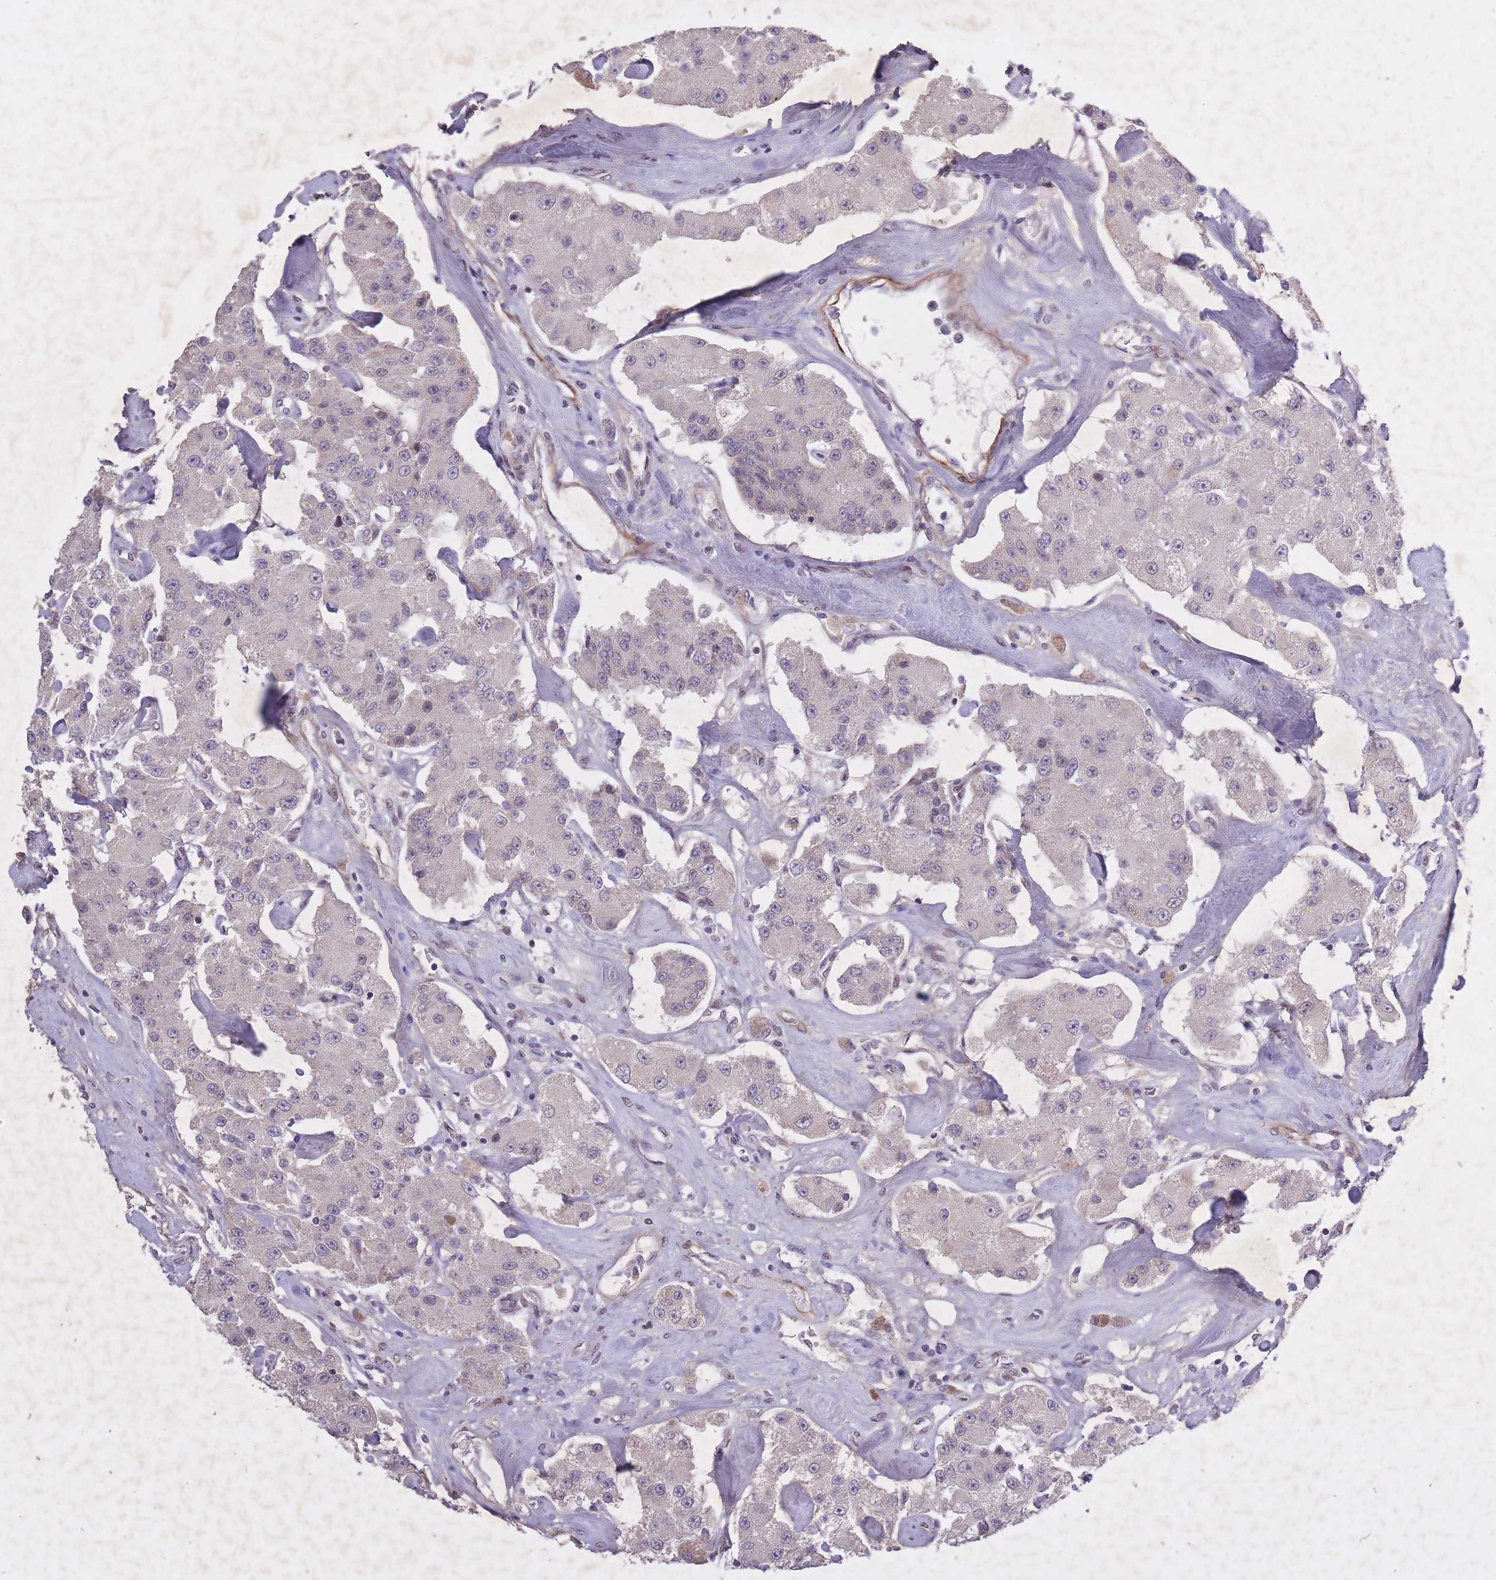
{"staining": {"intensity": "negative", "quantity": "none", "location": "none"}, "tissue": "carcinoid", "cell_type": "Tumor cells", "image_type": "cancer", "snomed": [{"axis": "morphology", "description": "Carcinoid, malignant, NOS"}, {"axis": "topography", "description": "Pancreas"}], "caption": "Tumor cells are negative for brown protein staining in malignant carcinoid.", "gene": "CBX6", "patient": {"sex": "male", "age": 41}}